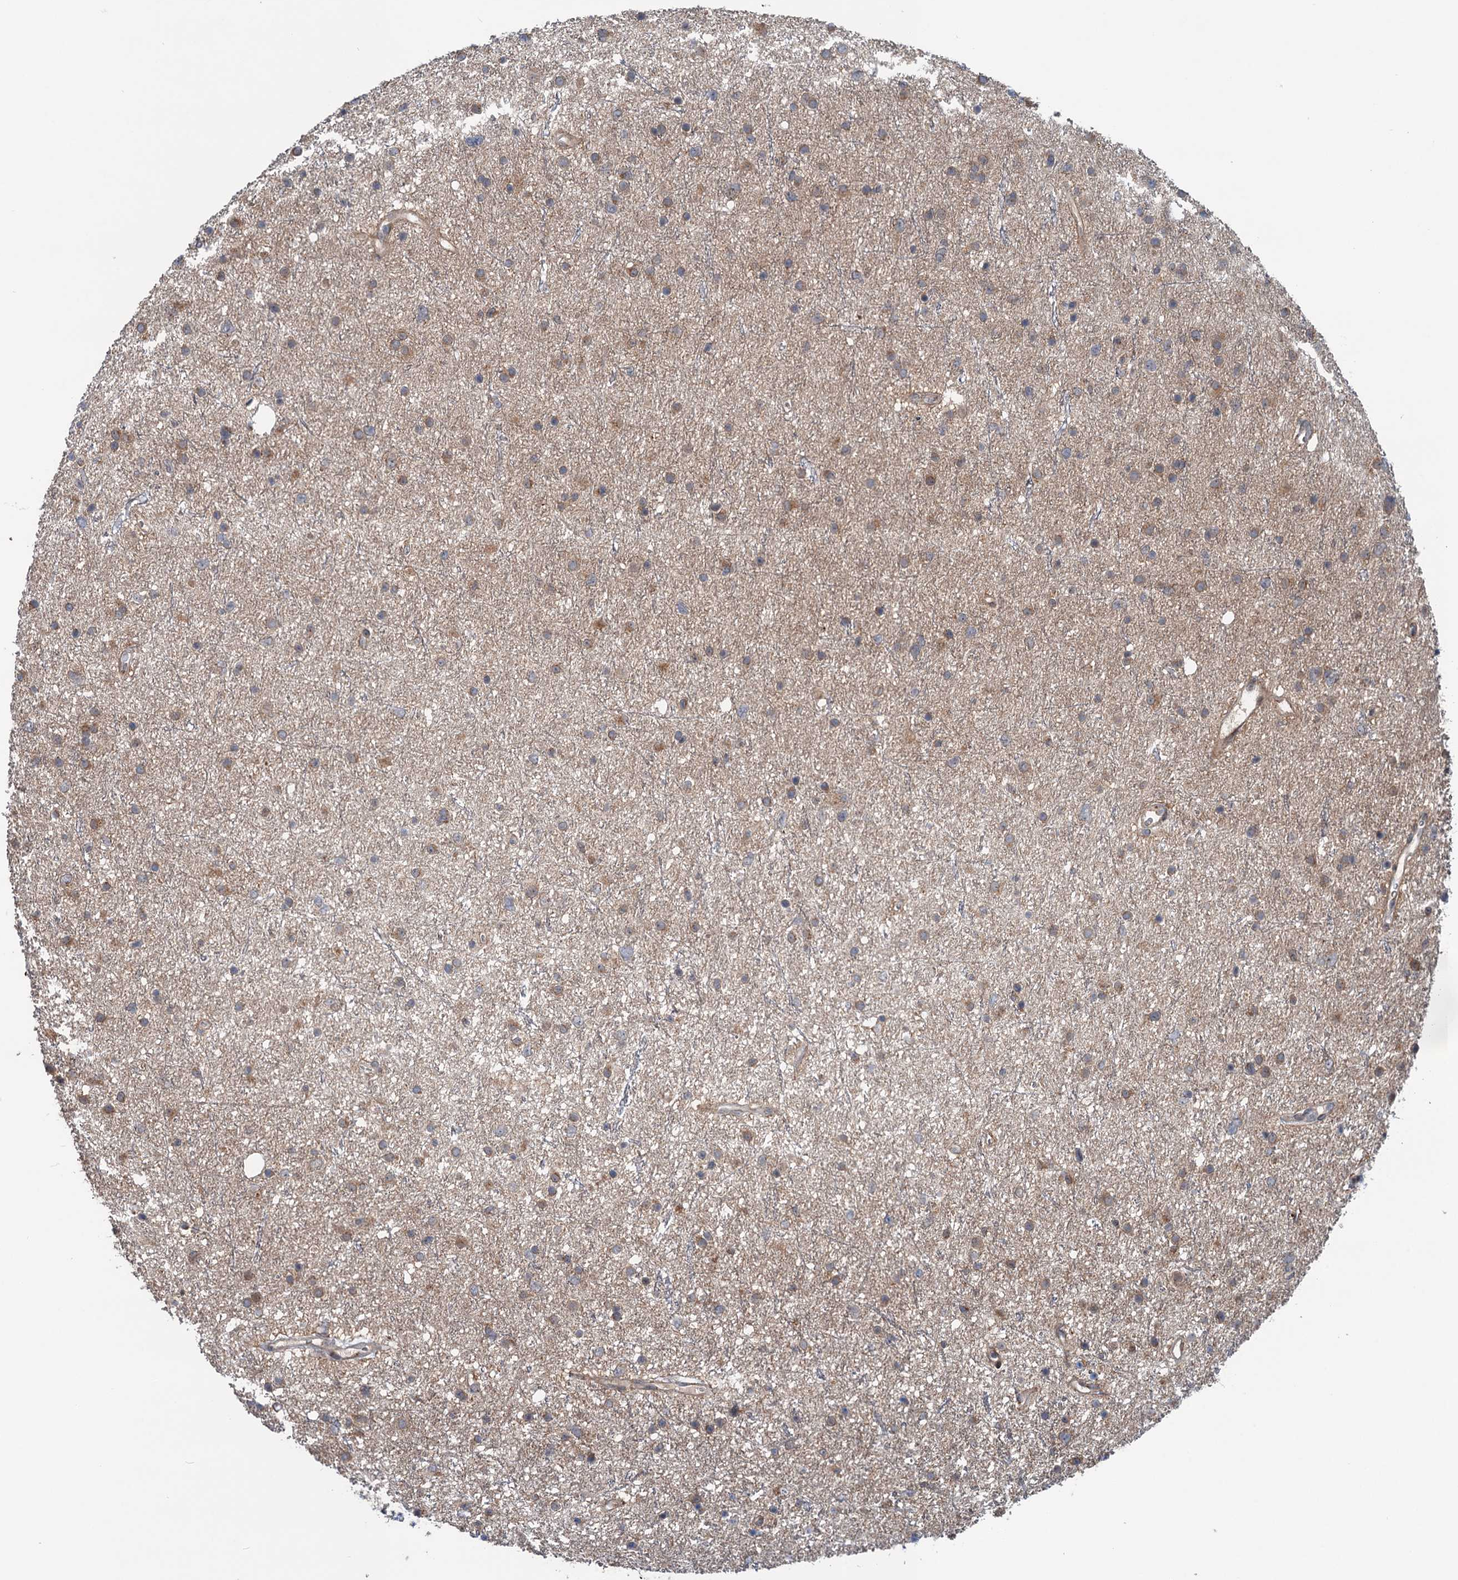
{"staining": {"intensity": "weak", "quantity": ">75%", "location": "cytoplasmic/membranous"}, "tissue": "glioma", "cell_type": "Tumor cells", "image_type": "cancer", "snomed": [{"axis": "morphology", "description": "Glioma, malignant, Low grade"}, {"axis": "topography", "description": "Cerebral cortex"}], "caption": "There is low levels of weak cytoplasmic/membranous expression in tumor cells of glioma, as demonstrated by immunohistochemical staining (brown color).", "gene": "DYNC2I2", "patient": {"sex": "female", "age": 39}}